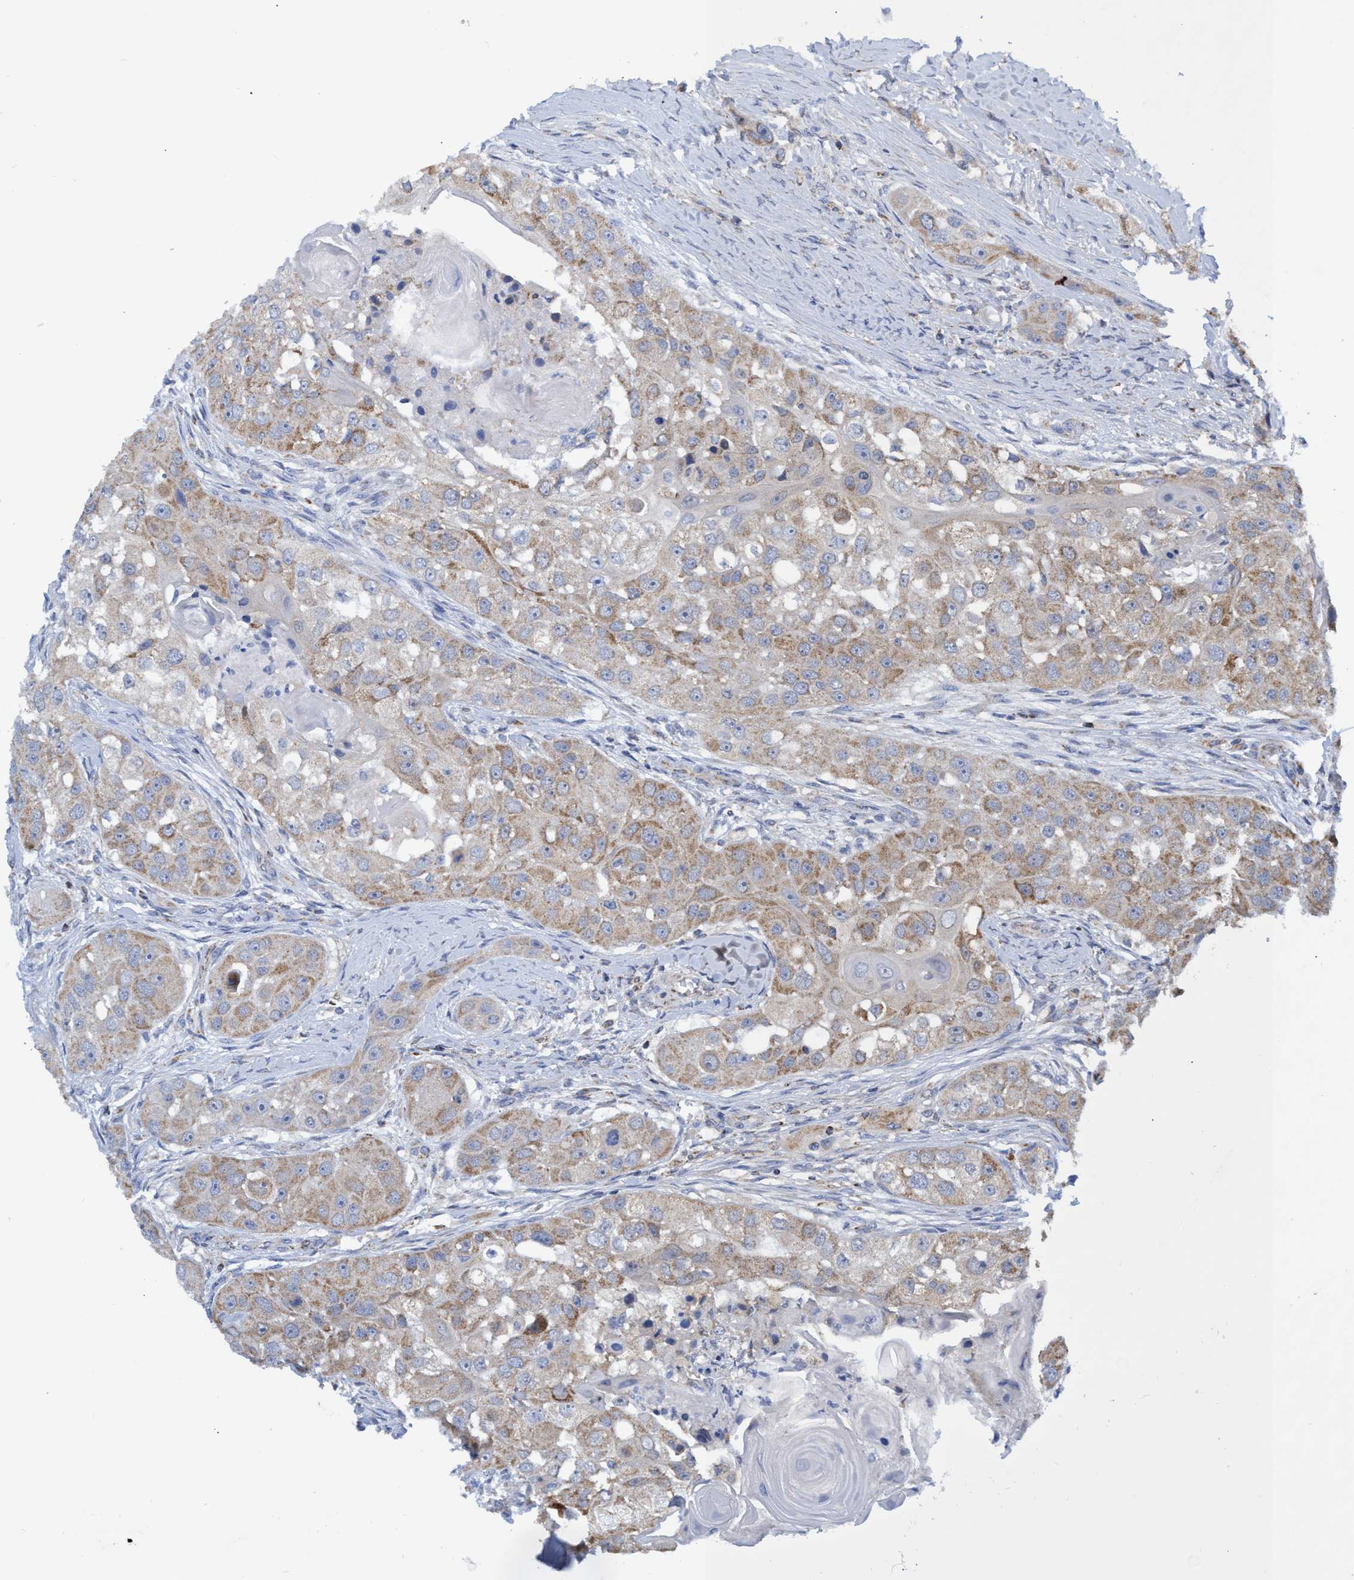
{"staining": {"intensity": "moderate", "quantity": "<25%", "location": "cytoplasmic/membranous"}, "tissue": "head and neck cancer", "cell_type": "Tumor cells", "image_type": "cancer", "snomed": [{"axis": "morphology", "description": "Normal tissue, NOS"}, {"axis": "morphology", "description": "Squamous cell carcinoma, NOS"}, {"axis": "topography", "description": "Skeletal muscle"}, {"axis": "topography", "description": "Head-Neck"}], "caption": "This is an image of immunohistochemistry staining of squamous cell carcinoma (head and neck), which shows moderate staining in the cytoplasmic/membranous of tumor cells.", "gene": "CRYZ", "patient": {"sex": "male", "age": 51}}